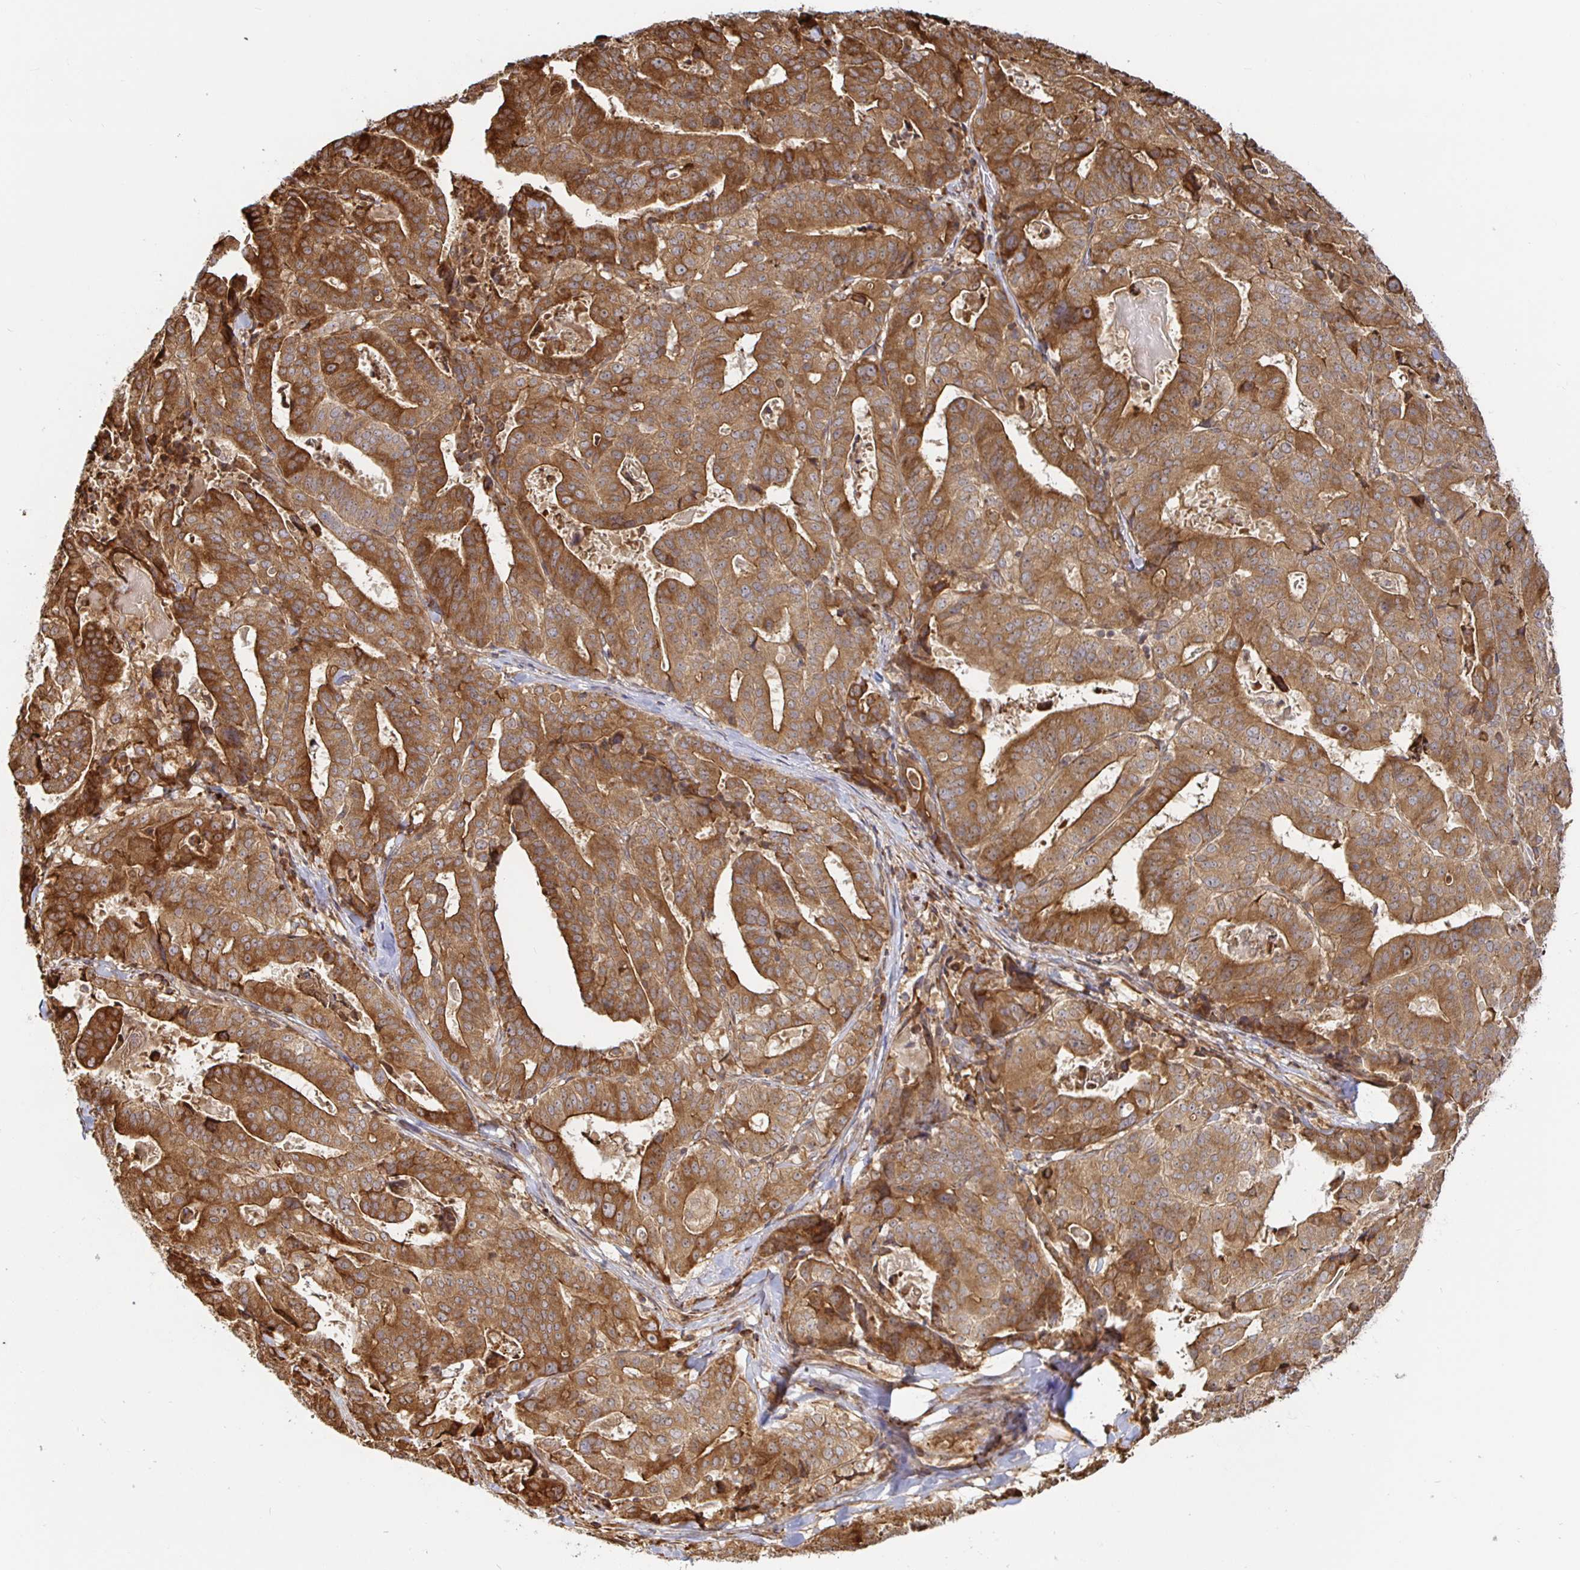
{"staining": {"intensity": "moderate", "quantity": ">75%", "location": "cytoplasmic/membranous"}, "tissue": "stomach cancer", "cell_type": "Tumor cells", "image_type": "cancer", "snomed": [{"axis": "morphology", "description": "Adenocarcinoma, NOS"}, {"axis": "topography", "description": "Stomach"}], "caption": "Immunohistochemistry (IHC) histopathology image of human stomach cancer (adenocarcinoma) stained for a protein (brown), which shows medium levels of moderate cytoplasmic/membranous staining in approximately >75% of tumor cells.", "gene": "STRAP", "patient": {"sex": "male", "age": 48}}